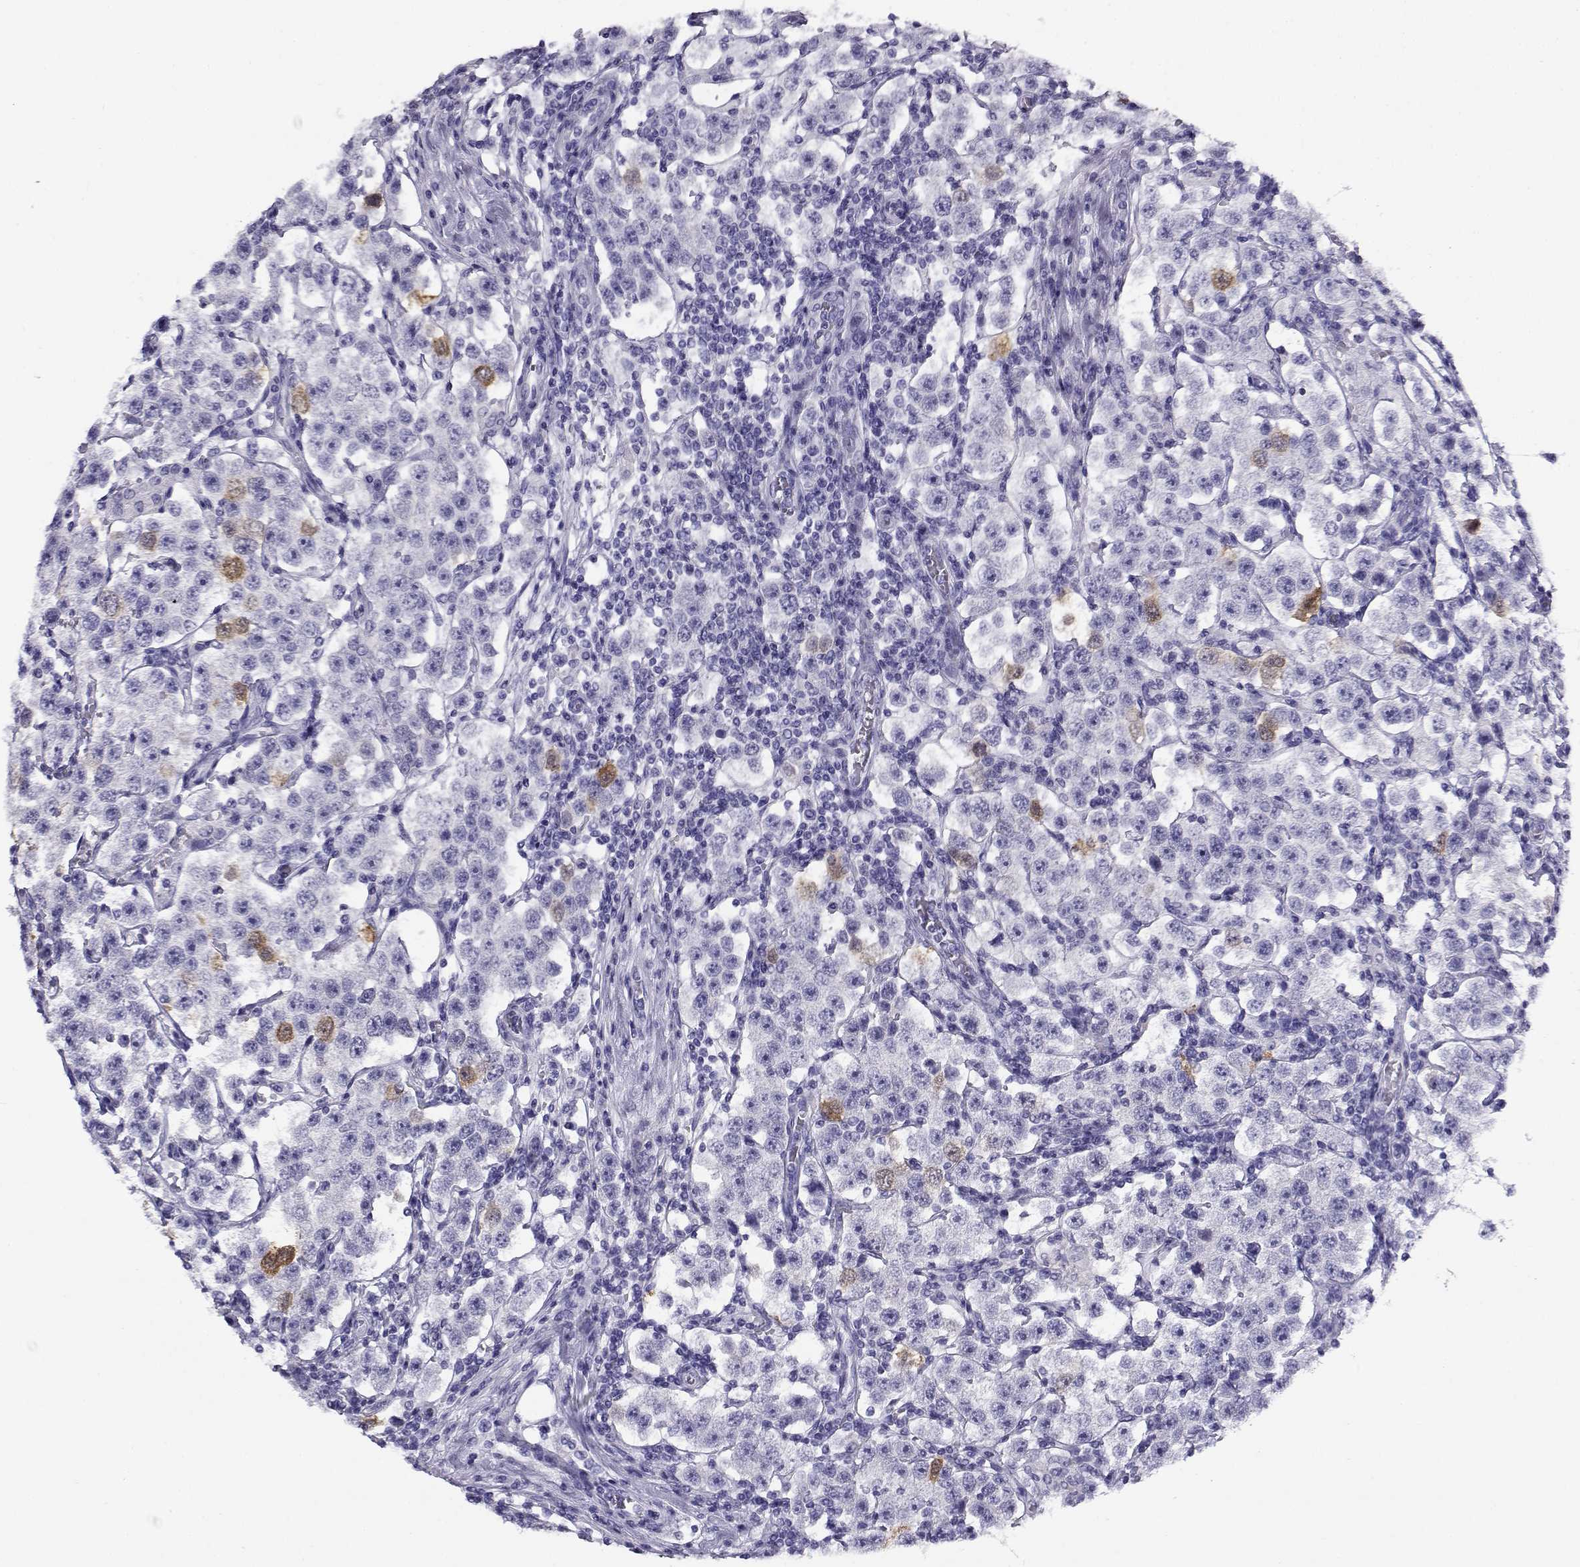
{"staining": {"intensity": "moderate", "quantity": "<25%", "location": "cytoplasmic/membranous"}, "tissue": "testis cancer", "cell_type": "Tumor cells", "image_type": "cancer", "snomed": [{"axis": "morphology", "description": "Seminoma, NOS"}, {"axis": "topography", "description": "Testis"}], "caption": "Approximately <25% of tumor cells in human testis cancer exhibit moderate cytoplasmic/membranous protein staining as visualized by brown immunohistochemical staining.", "gene": "RHOXF2", "patient": {"sex": "male", "age": 37}}